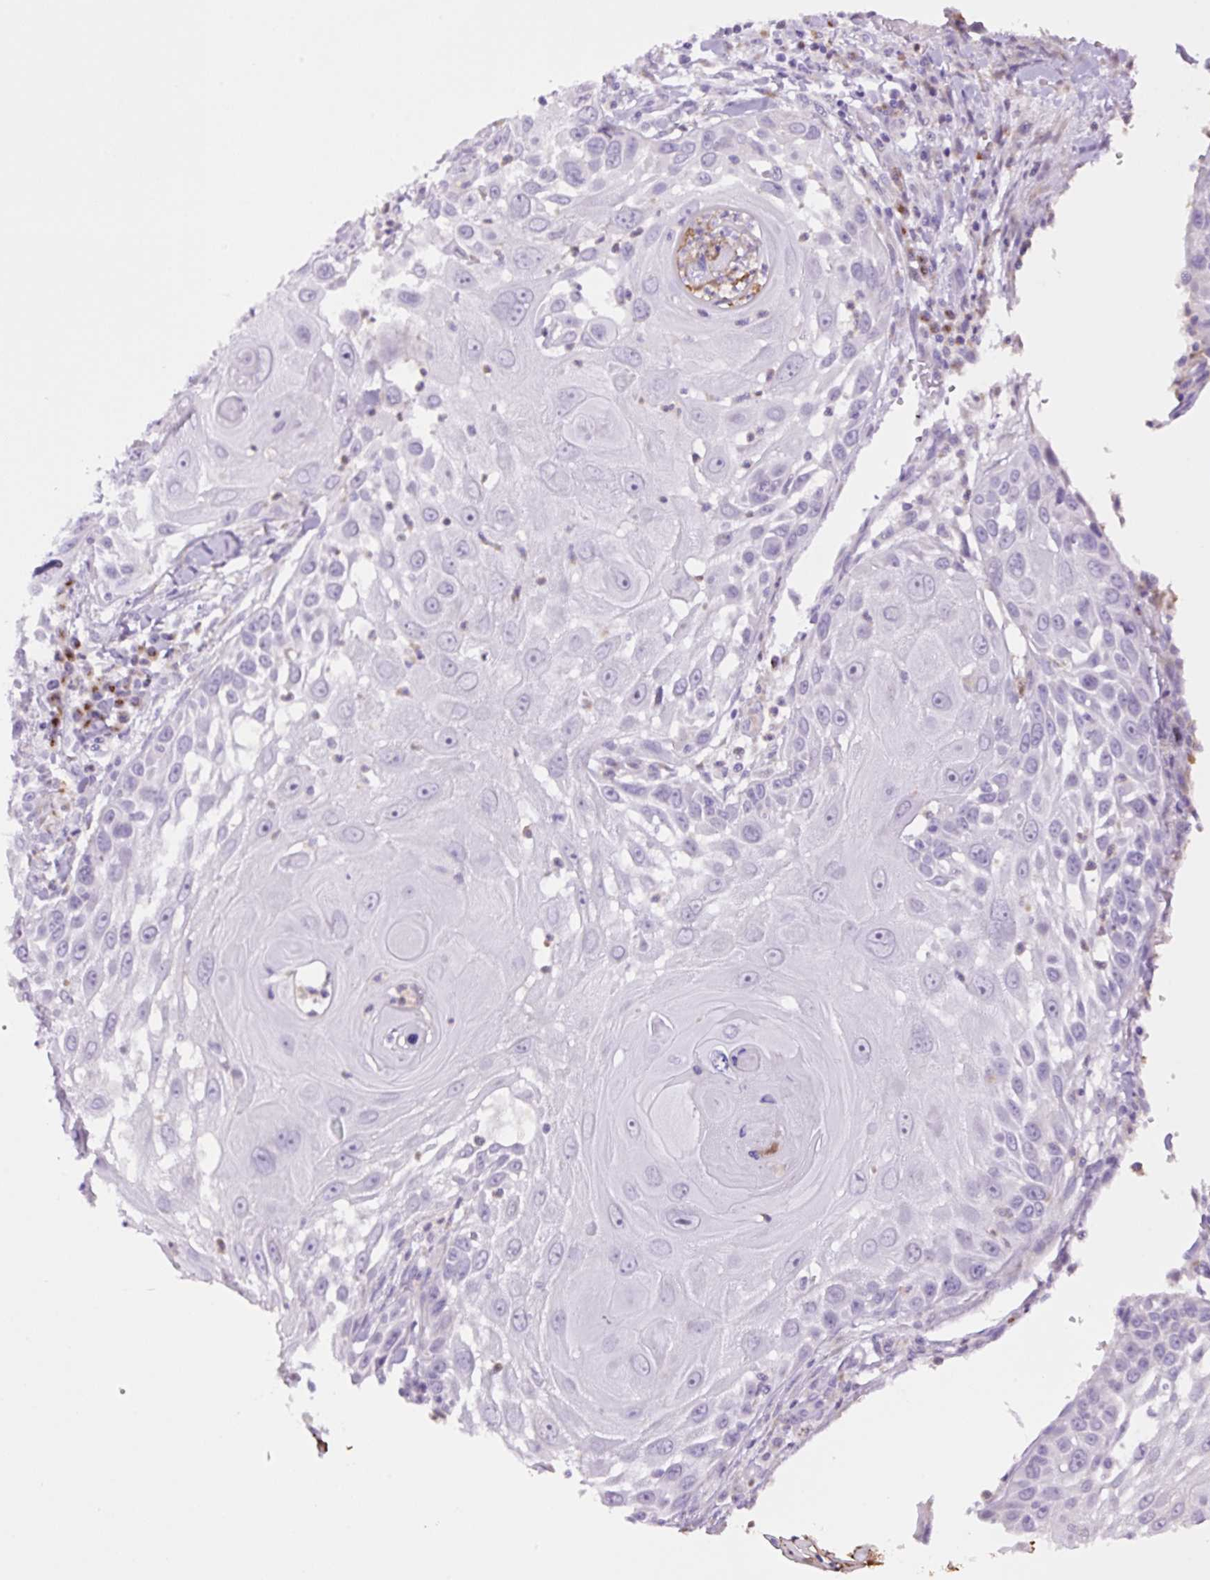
{"staining": {"intensity": "negative", "quantity": "none", "location": "none"}, "tissue": "skin cancer", "cell_type": "Tumor cells", "image_type": "cancer", "snomed": [{"axis": "morphology", "description": "Squamous cell carcinoma, NOS"}, {"axis": "topography", "description": "Skin"}], "caption": "This image is of skin cancer (squamous cell carcinoma) stained with immunohistochemistry (IHC) to label a protein in brown with the nuclei are counter-stained blue. There is no positivity in tumor cells. Nuclei are stained in blue.", "gene": "MFSD3", "patient": {"sex": "female", "age": 44}}